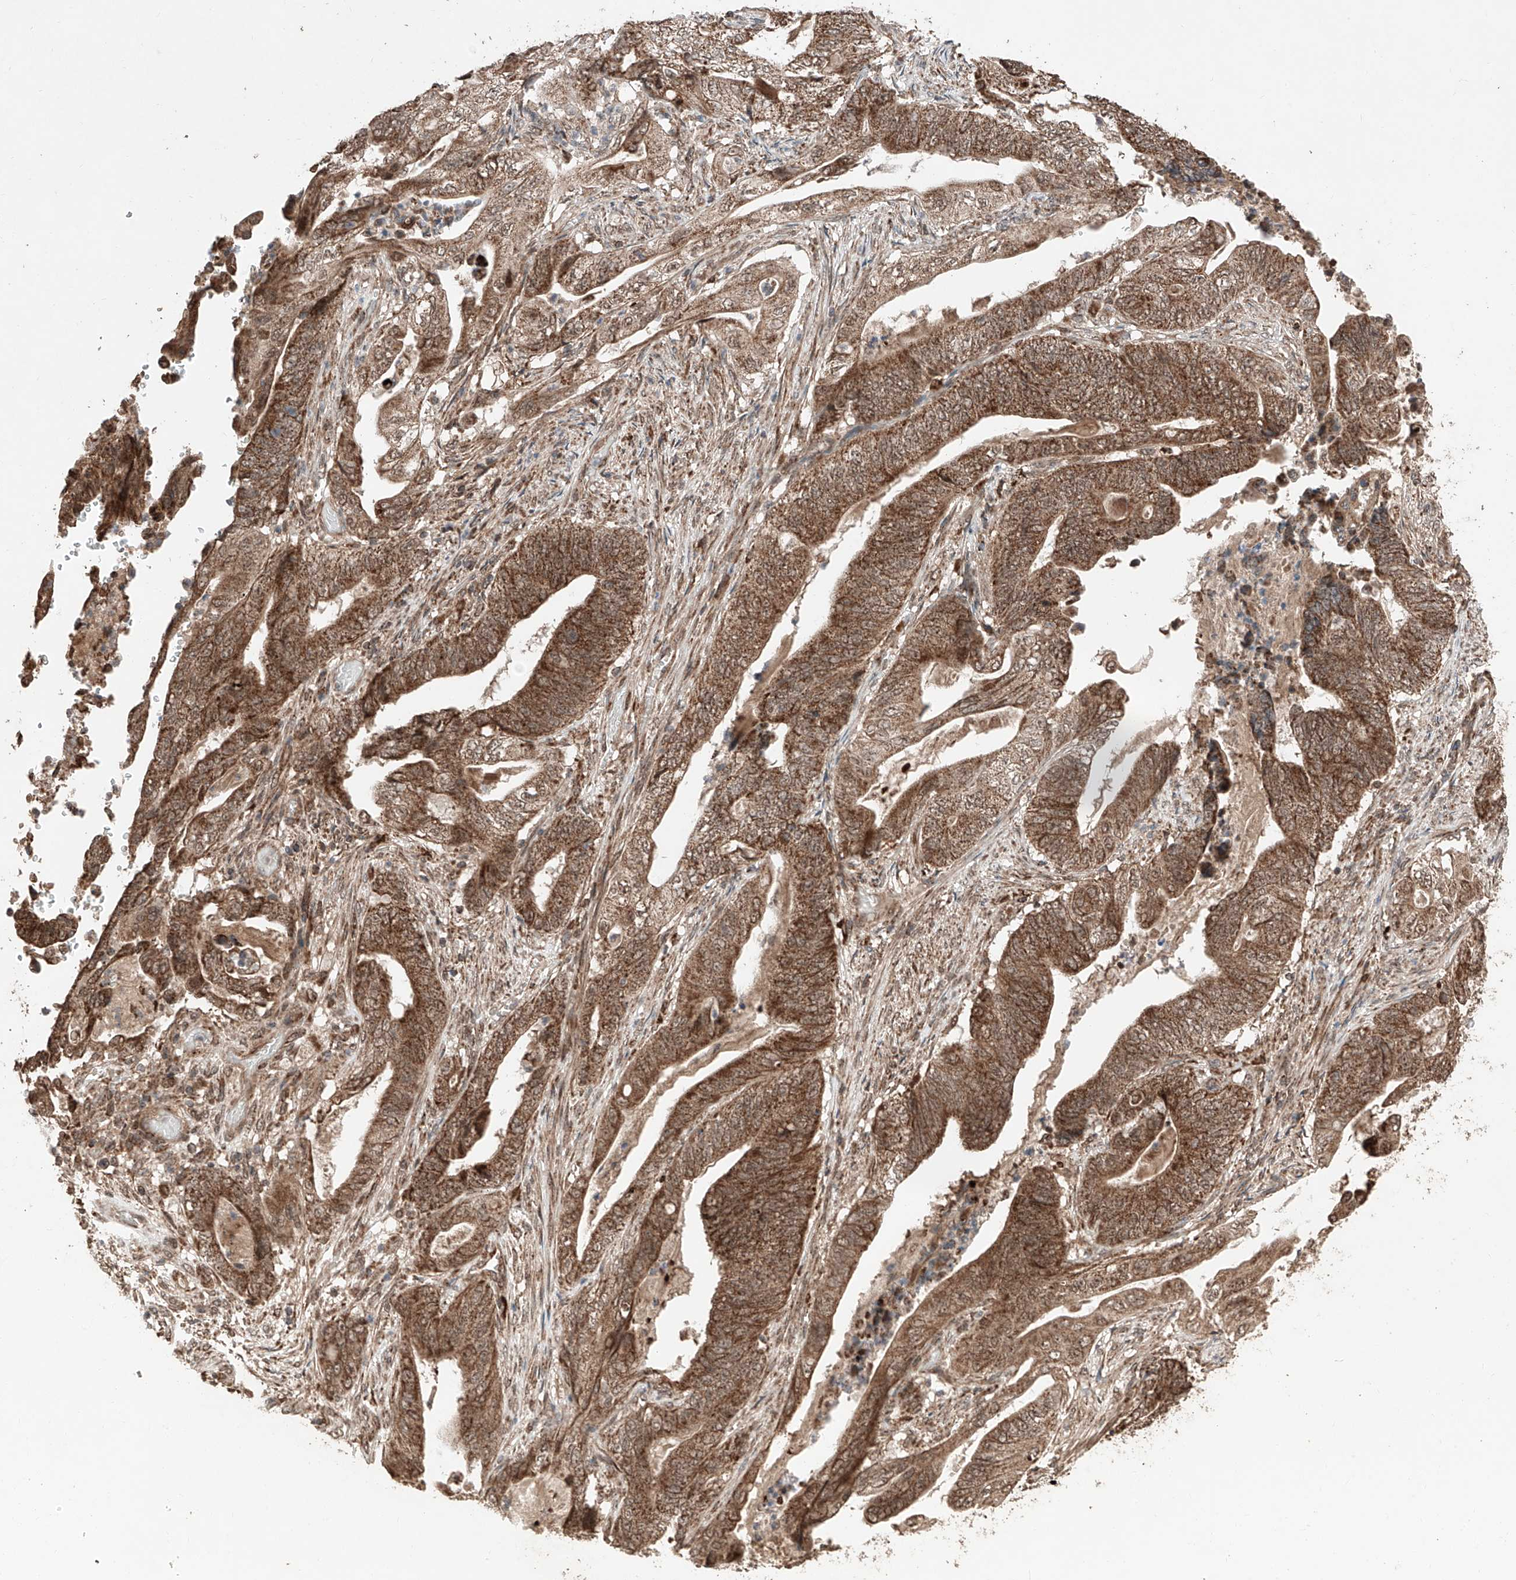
{"staining": {"intensity": "moderate", "quantity": ">75%", "location": "cytoplasmic/membranous"}, "tissue": "stomach cancer", "cell_type": "Tumor cells", "image_type": "cancer", "snomed": [{"axis": "morphology", "description": "Adenocarcinoma, NOS"}, {"axis": "topography", "description": "Stomach"}], "caption": "IHC image of stomach cancer stained for a protein (brown), which reveals medium levels of moderate cytoplasmic/membranous staining in about >75% of tumor cells.", "gene": "ZSCAN29", "patient": {"sex": "female", "age": 73}}